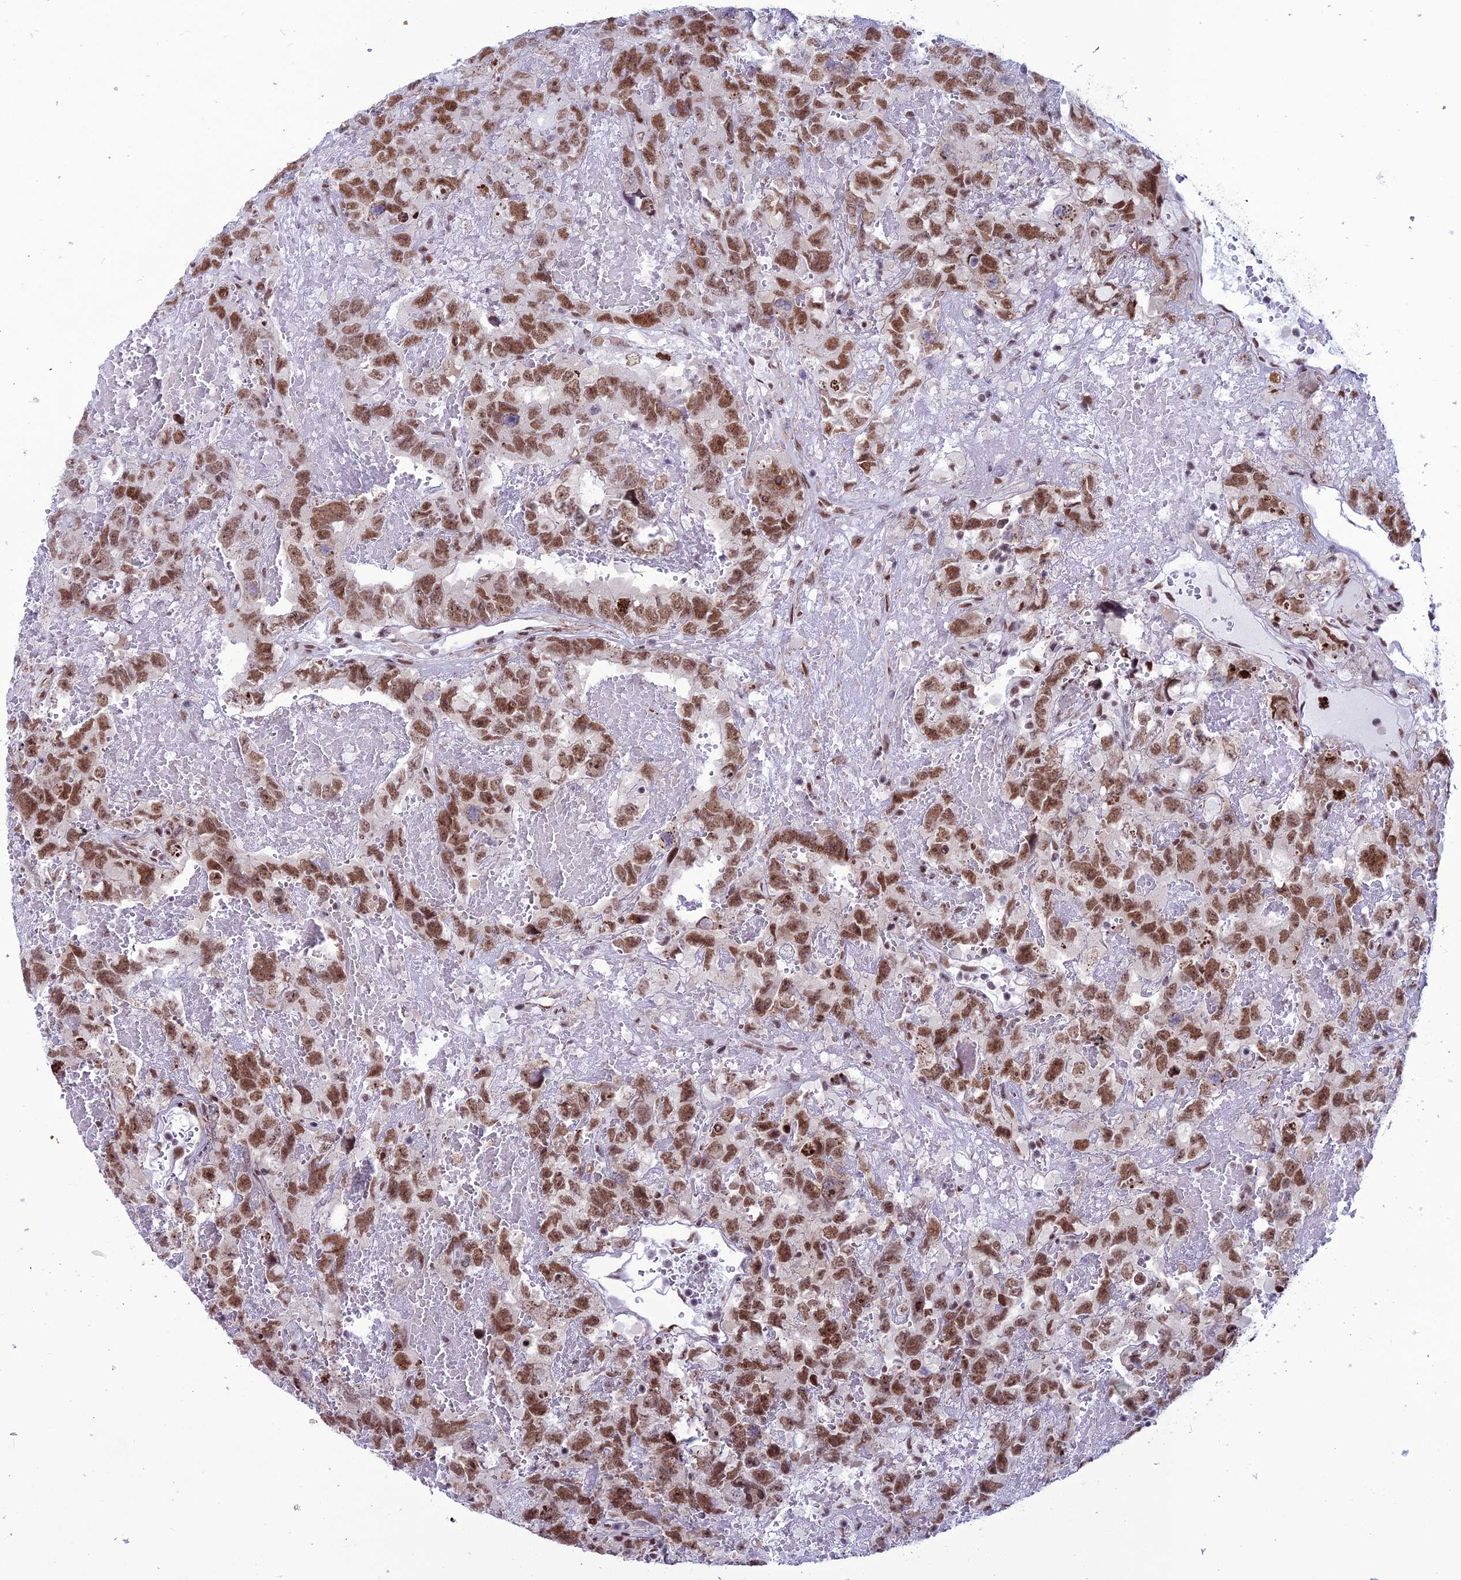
{"staining": {"intensity": "moderate", "quantity": ">75%", "location": "nuclear"}, "tissue": "testis cancer", "cell_type": "Tumor cells", "image_type": "cancer", "snomed": [{"axis": "morphology", "description": "Carcinoma, Embryonal, NOS"}, {"axis": "topography", "description": "Testis"}], "caption": "Immunohistochemical staining of human embryonal carcinoma (testis) demonstrates moderate nuclear protein staining in about >75% of tumor cells.", "gene": "U2AF1", "patient": {"sex": "male", "age": 45}}